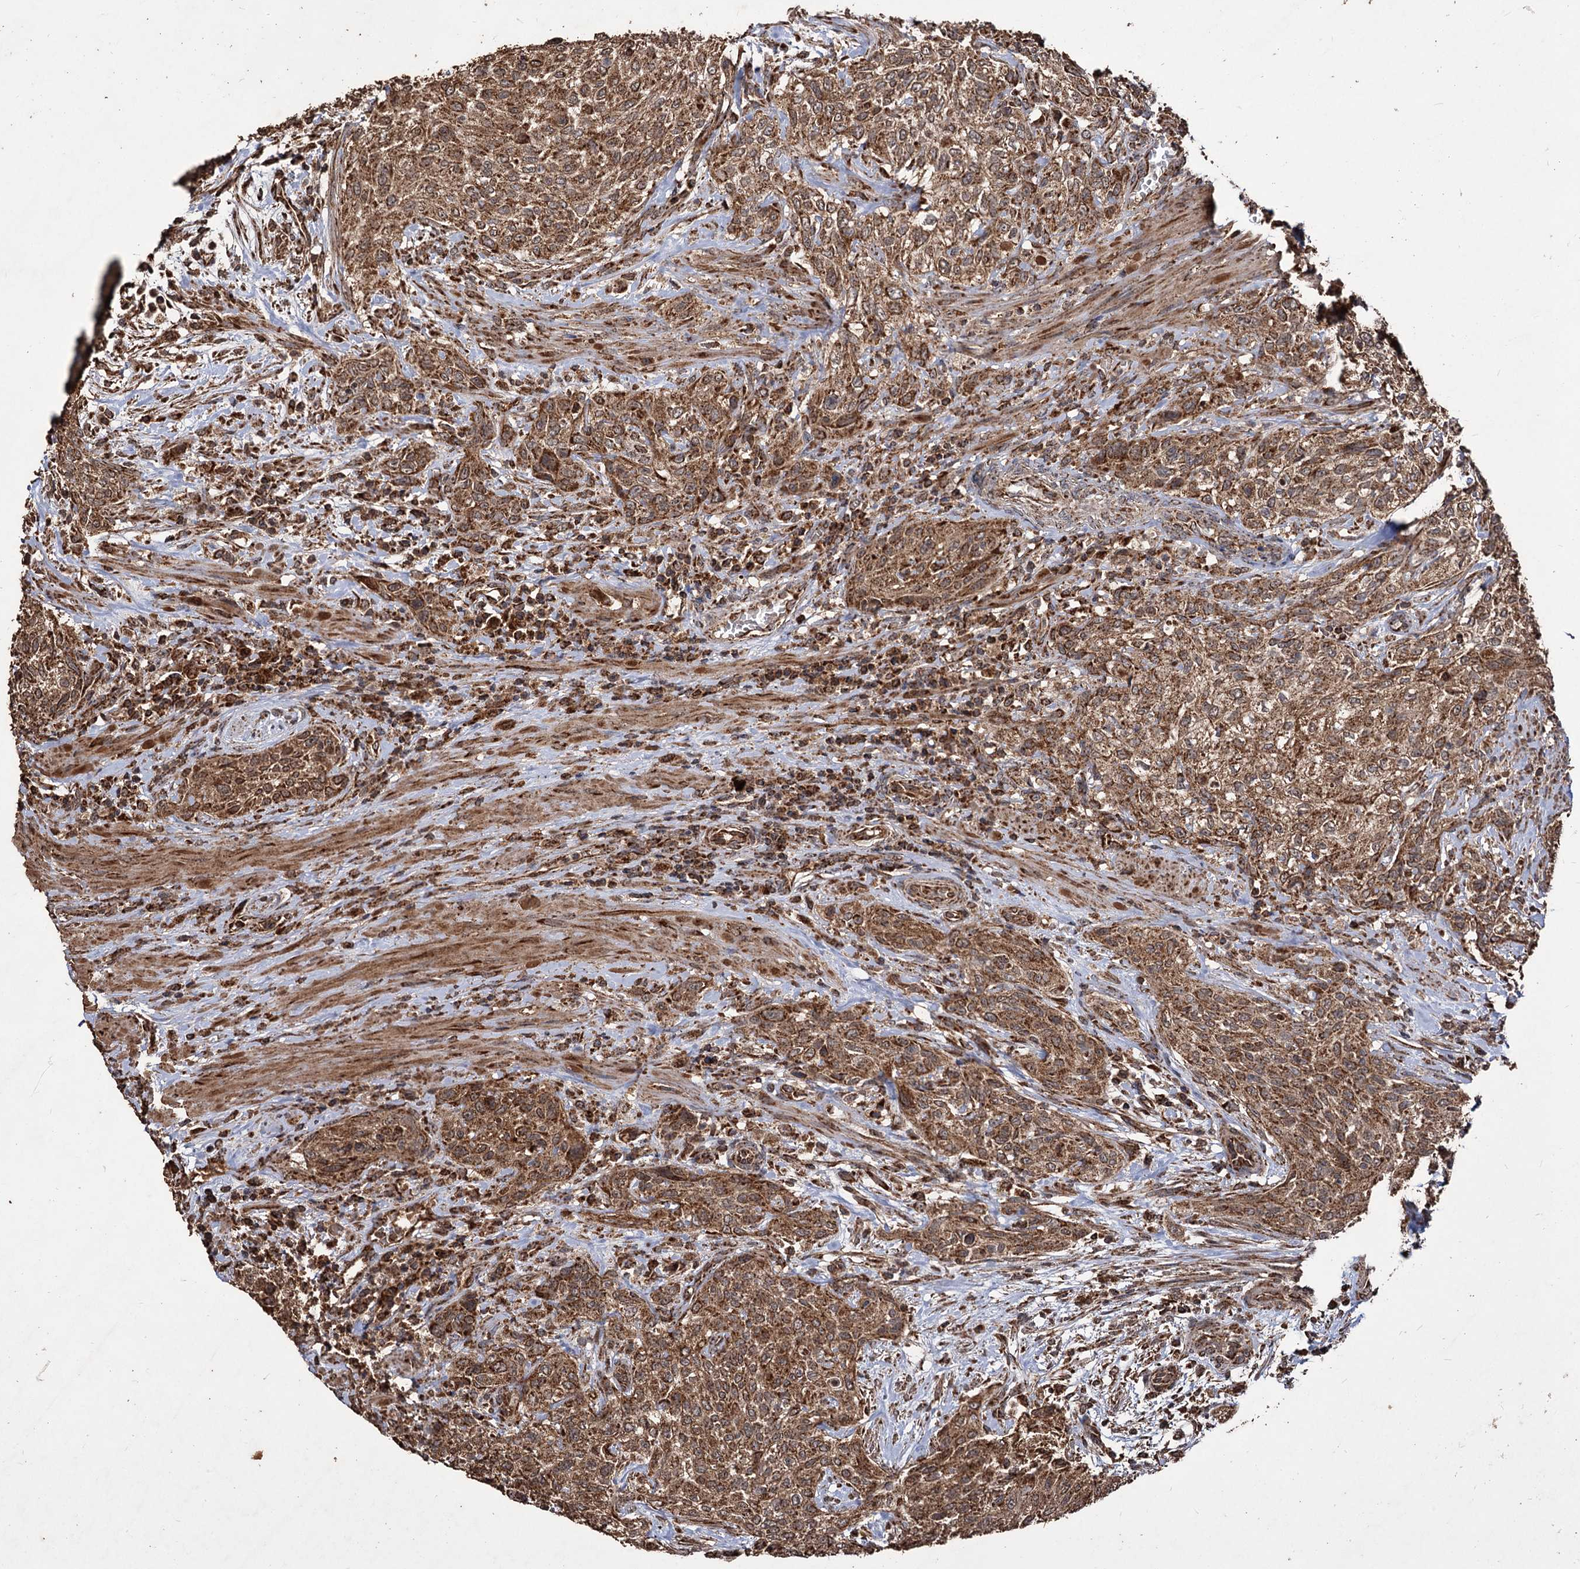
{"staining": {"intensity": "moderate", "quantity": ">75%", "location": "cytoplasmic/membranous"}, "tissue": "urothelial cancer", "cell_type": "Tumor cells", "image_type": "cancer", "snomed": [{"axis": "morphology", "description": "Normal tissue, NOS"}, {"axis": "morphology", "description": "Urothelial carcinoma, NOS"}, {"axis": "topography", "description": "Urinary bladder"}, {"axis": "topography", "description": "Peripheral nerve tissue"}], "caption": "Immunohistochemical staining of transitional cell carcinoma displays moderate cytoplasmic/membranous protein expression in approximately >75% of tumor cells.", "gene": "IPO4", "patient": {"sex": "male", "age": 35}}